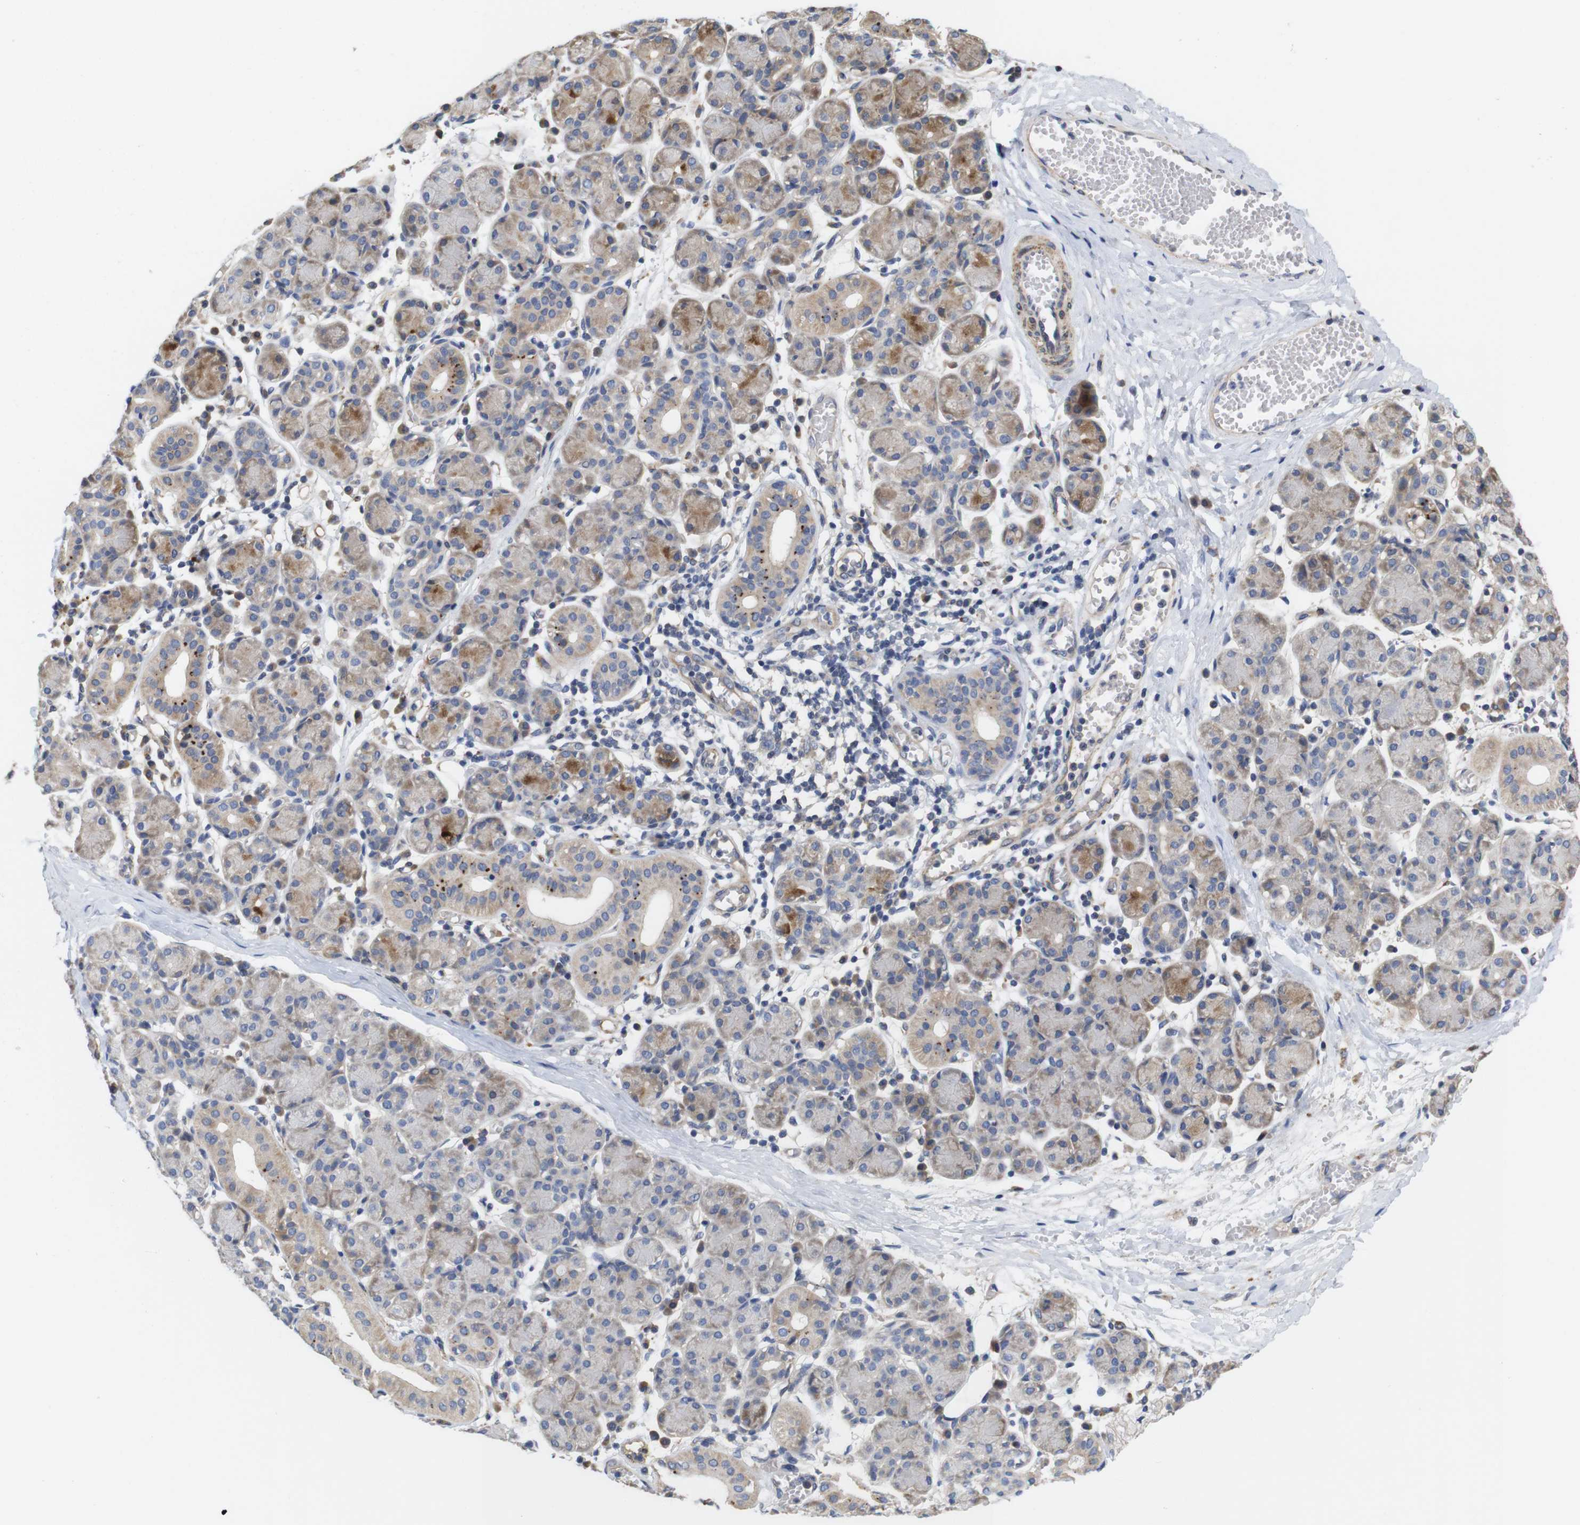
{"staining": {"intensity": "moderate", "quantity": "25%-75%", "location": "cytoplasmic/membranous"}, "tissue": "salivary gland", "cell_type": "Glandular cells", "image_type": "normal", "snomed": [{"axis": "morphology", "description": "Normal tissue, NOS"}, {"axis": "morphology", "description": "Inflammation, NOS"}, {"axis": "topography", "description": "Lymph node"}, {"axis": "topography", "description": "Salivary gland"}], "caption": "Protein staining of unremarkable salivary gland displays moderate cytoplasmic/membranous positivity in approximately 25%-75% of glandular cells.", "gene": "SPRY3", "patient": {"sex": "male", "age": 3}}